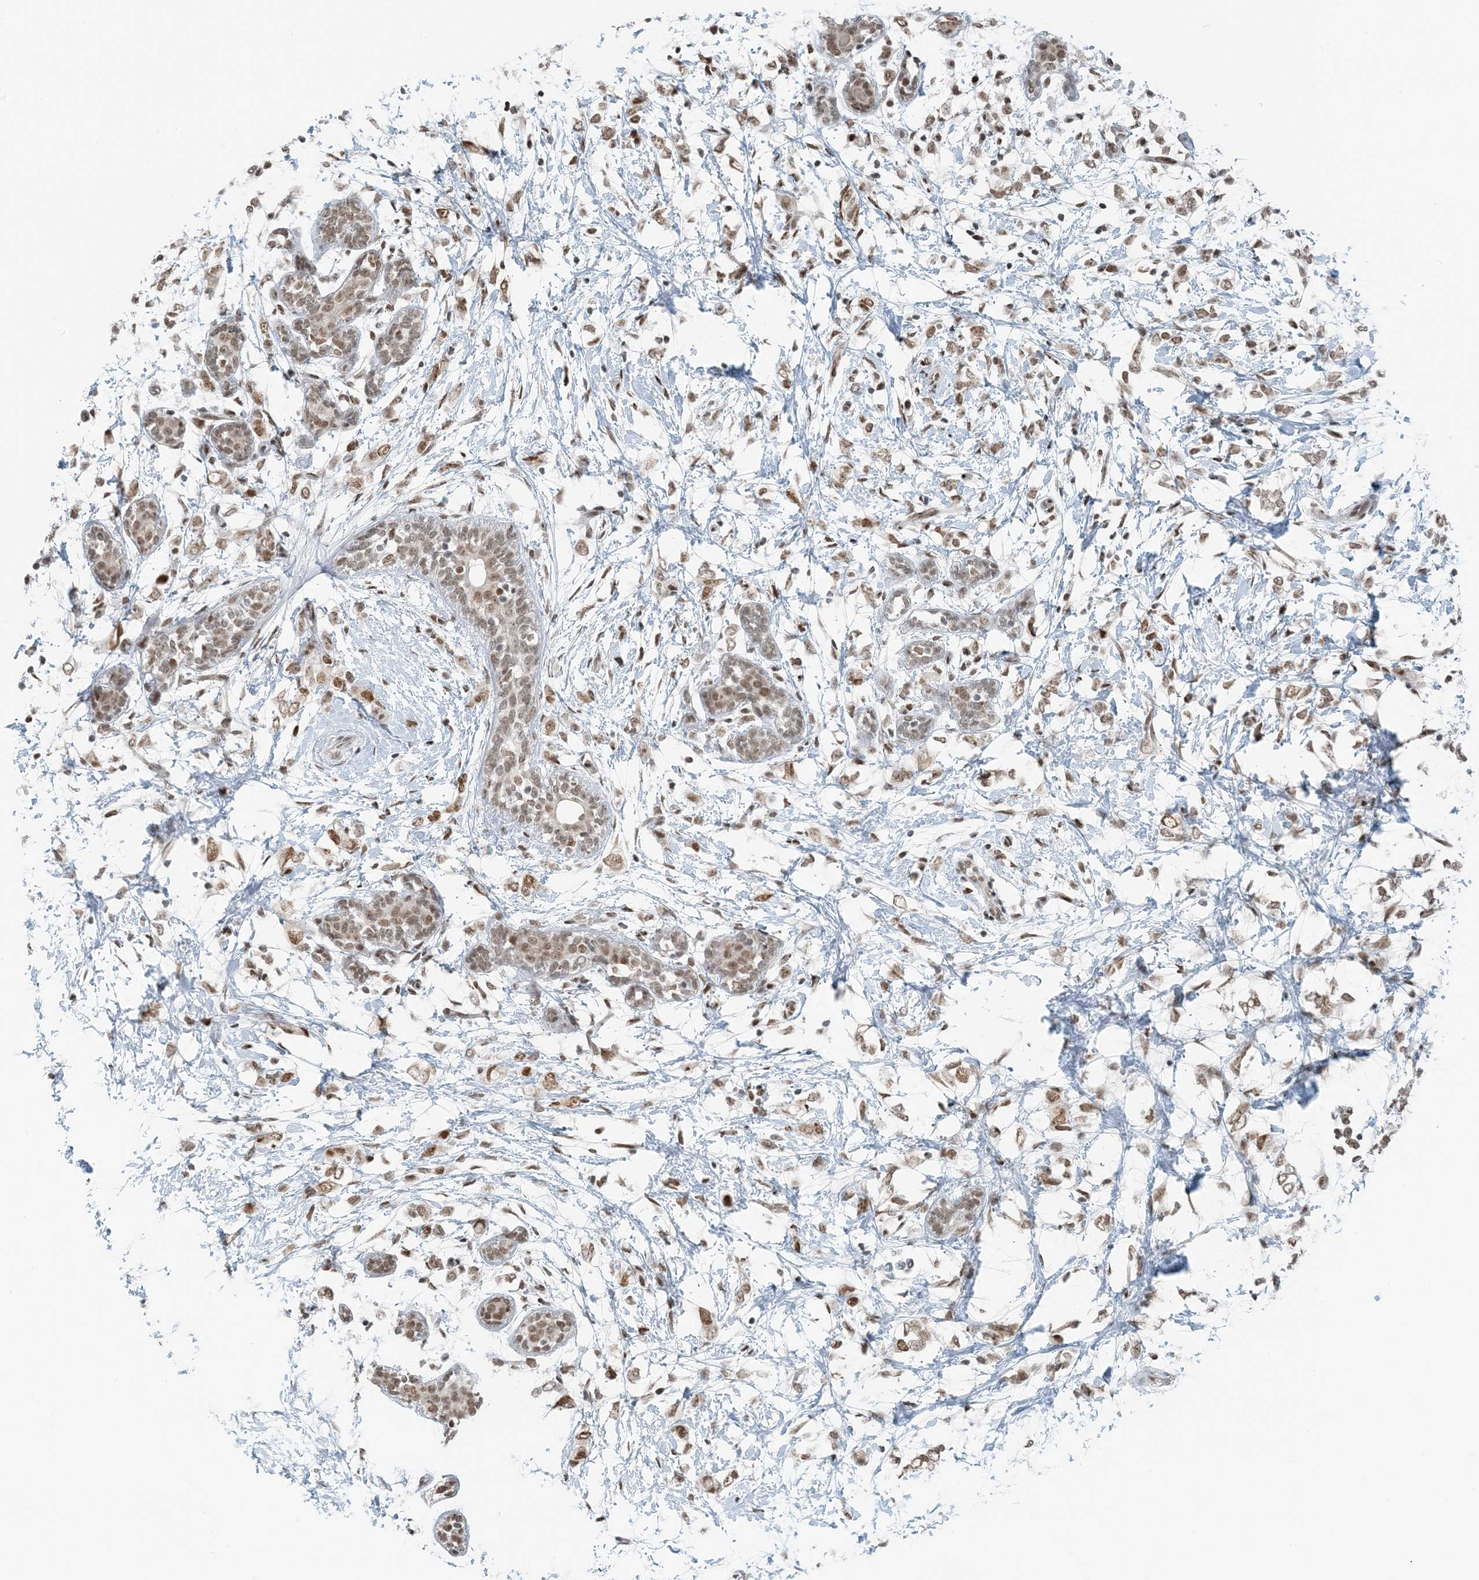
{"staining": {"intensity": "moderate", "quantity": ">75%", "location": "nuclear"}, "tissue": "breast cancer", "cell_type": "Tumor cells", "image_type": "cancer", "snomed": [{"axis": "morphology", "description": "Normal tissue, NOS"}, {"axis": "morphology", "description": "Lobular carcinoma"}, {"axis": "topography", "description": "Breast"}], "caption": "Immunohistochemical staining of lobular carcinoma (breast) exhibits medium levels of moderate nuclear positivity in approximately >75% of tumor cells.", "gene": "ZNF500", "patient": {"sex": "female", "age": 47}}